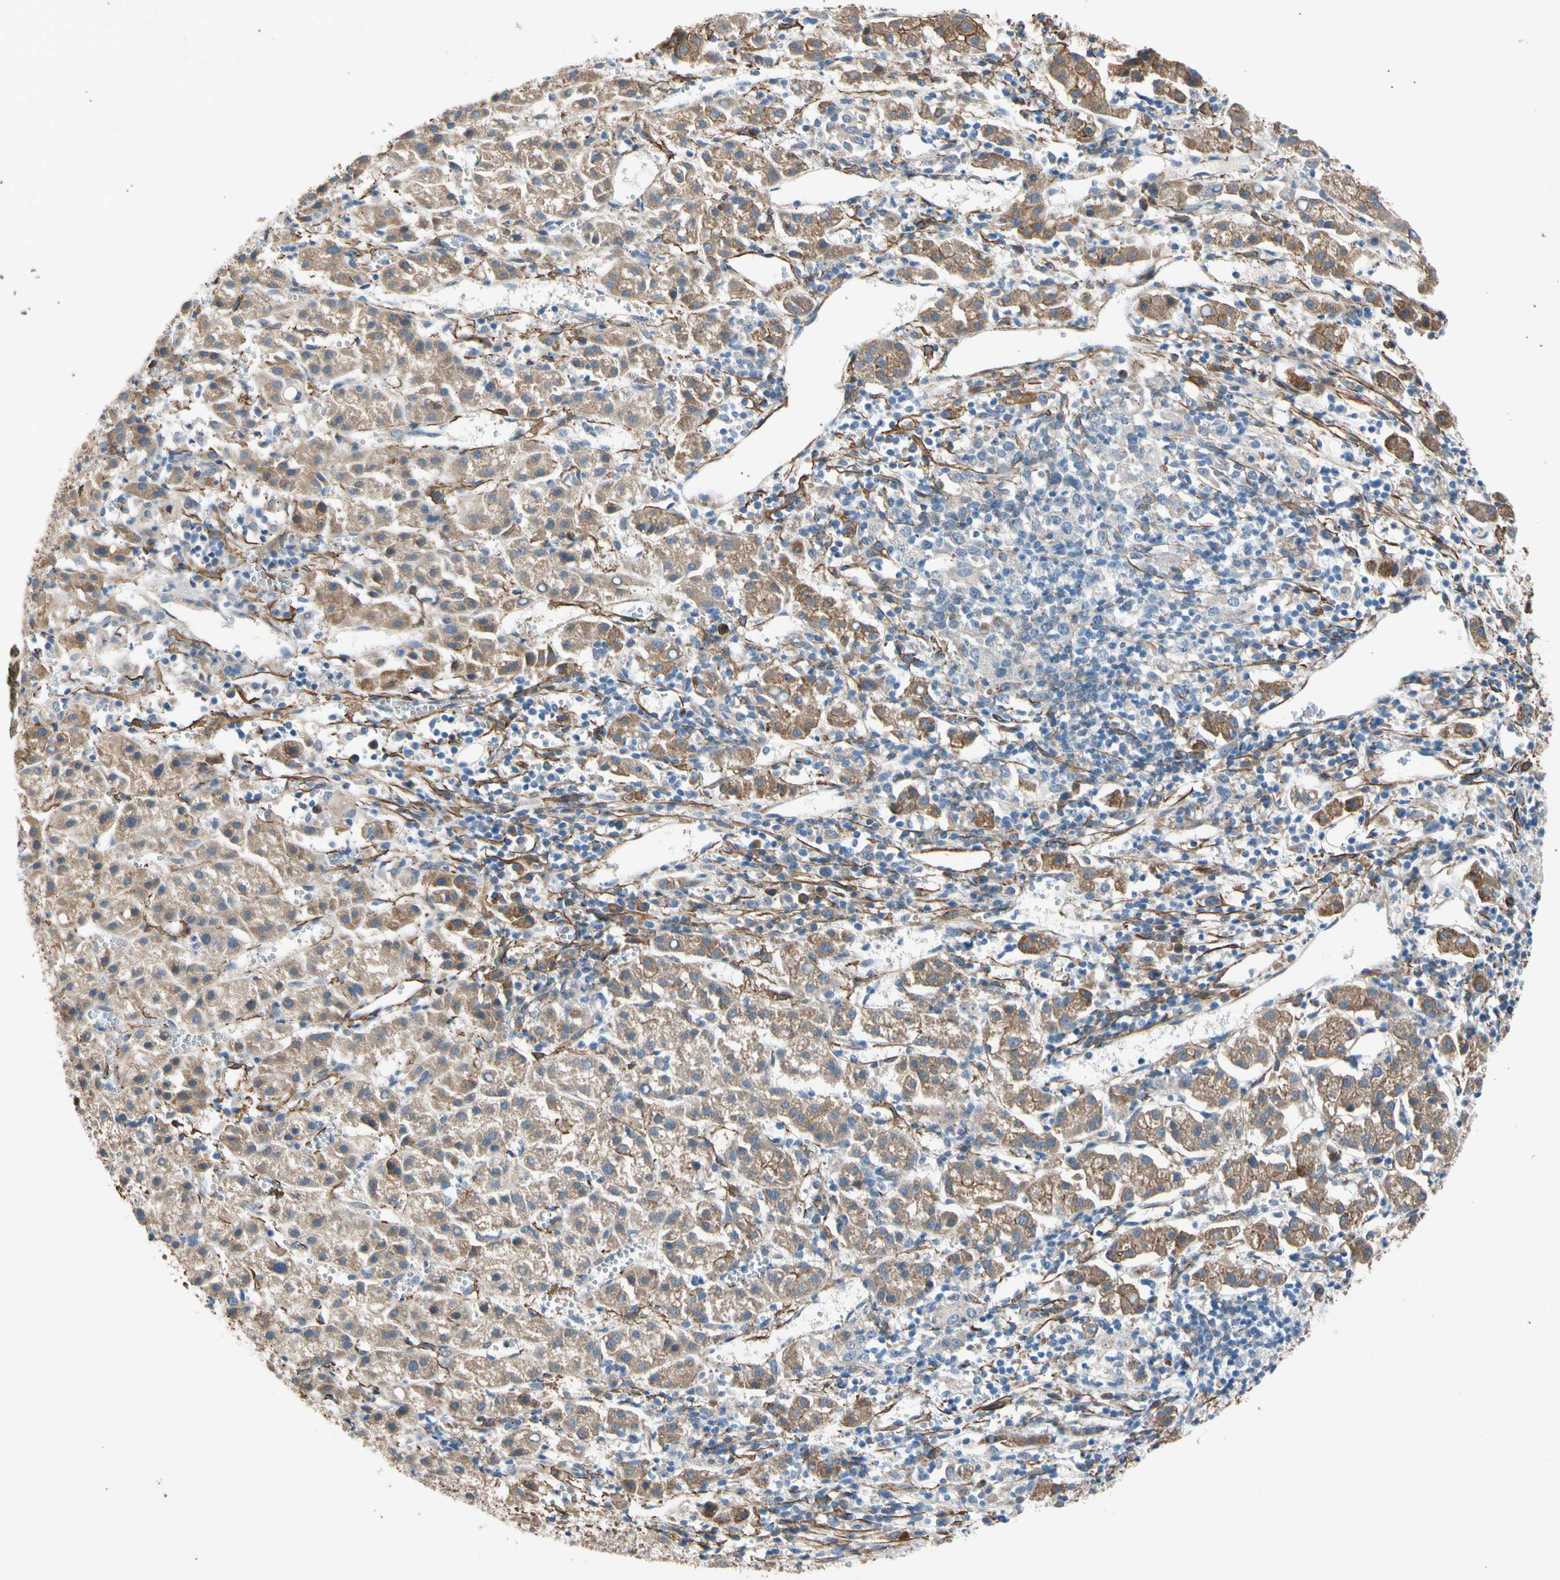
{"staining": {"intensity": "moderate", "quantity": ">75%", "location": "cytoplasmic/membranous"}, "tissue": "liver cancer", "cell_type": "Tumor cells", "image_type": "cancer", "snomed": [{"axis": "morphology", "description": "Carcinoma, Hepatocellular, NOS"}, {"axis": "topography", "description": "Liver"}], "caption": "IHC micrograph of liver hepatocellular carcinoma stained for a protein (brown), which exhibits medium levels of moderate cytoplasmic/membranous positivity in about >75% of tumor cells.", "gene": "LIMK2", "patient": {"sex": "female", "age": 58}}